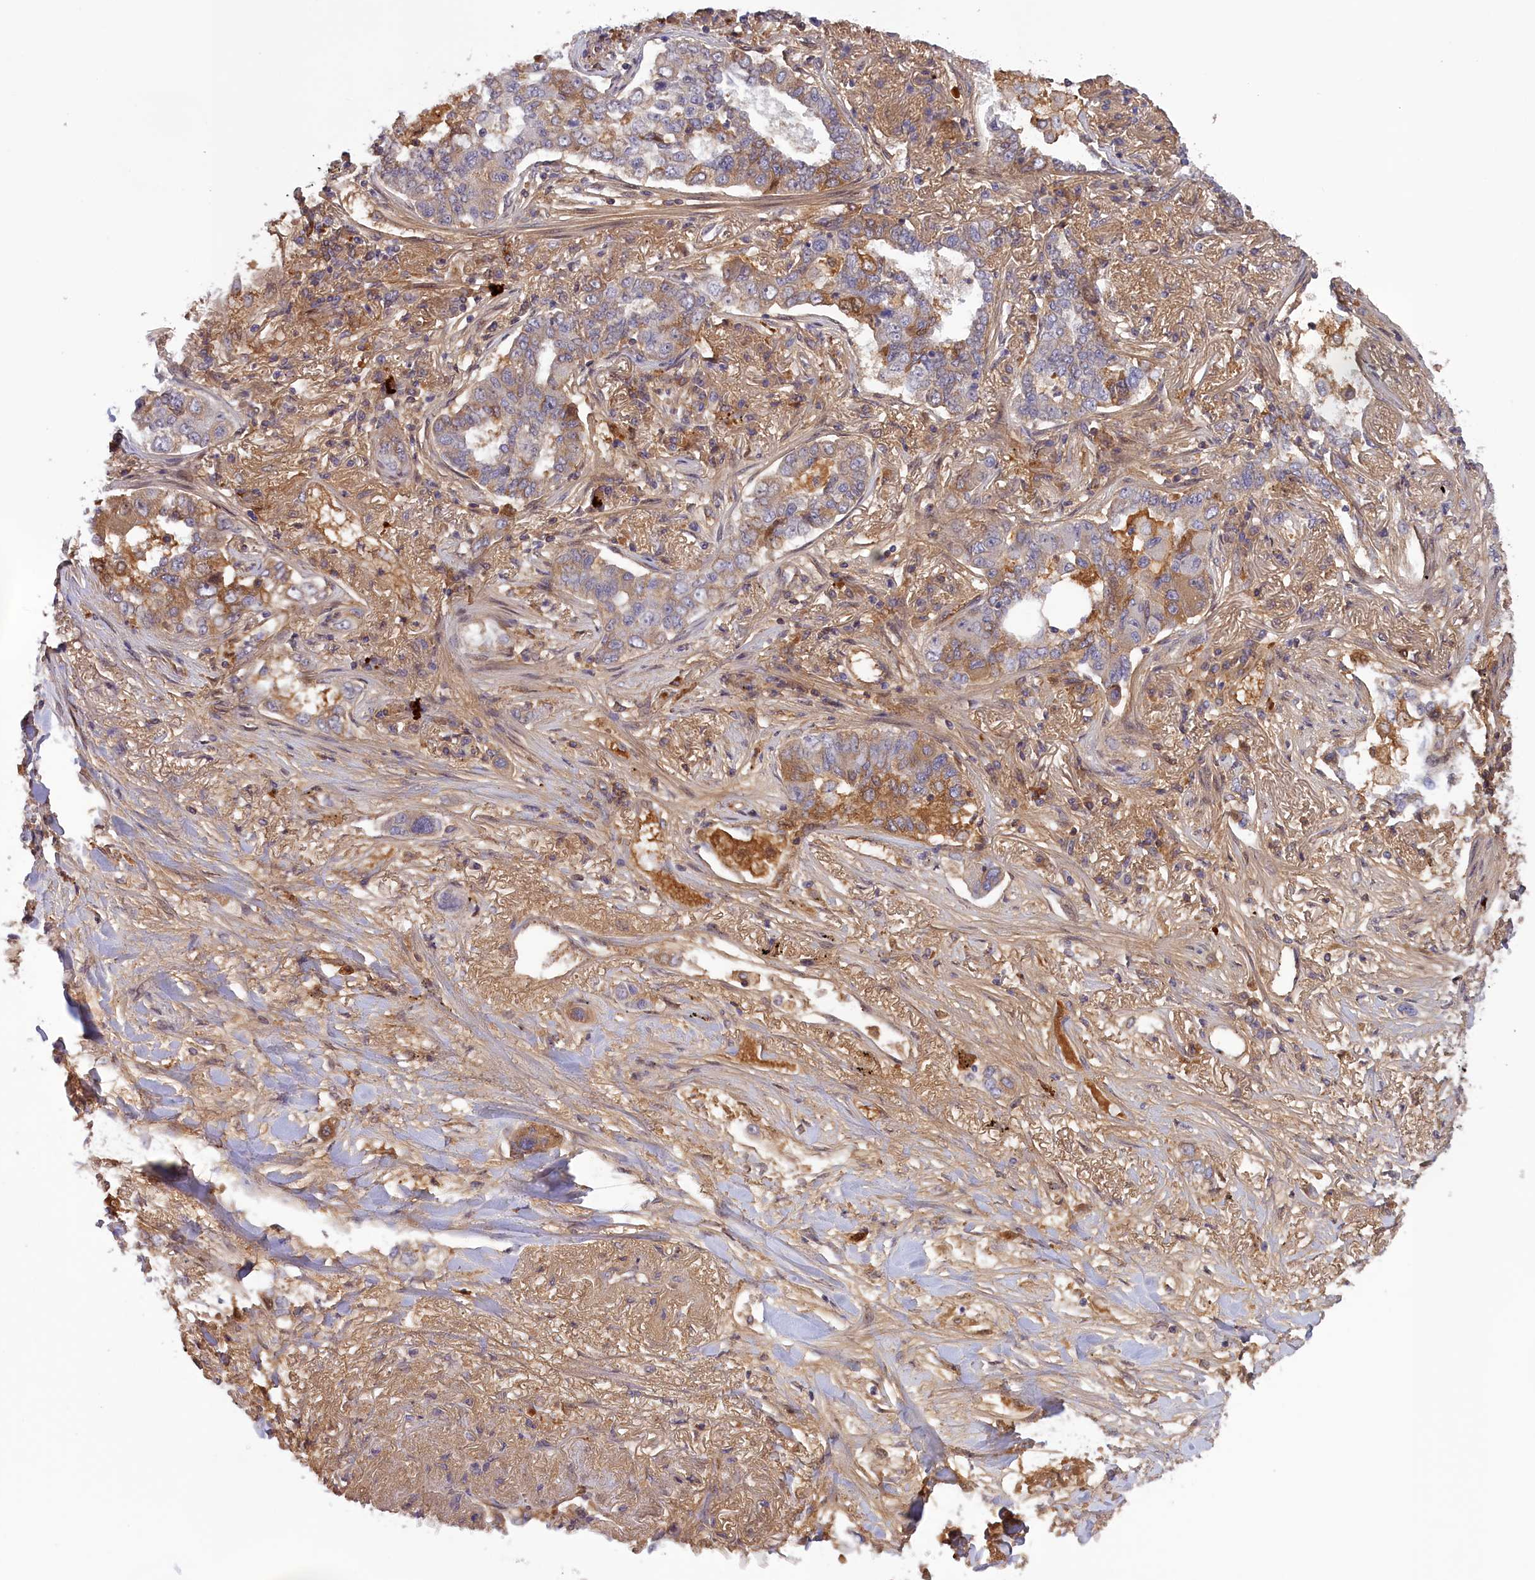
{"staining": {"intensity": "moderate", "quantity": "<25%", "location": "cytoplasmic/membranous"}, "tissue": "lung cancer", "cell_type": "Tumor cells", "image_type": "cancer", "snomed": [{"axis": "morphology", "description": "Adenocarcinoma, NOS"}, {"axis": "topography", "description": "Lung"}], "caption": "Brown immunohistochemical staining in lung cancer (adenocarcinoma) displays moderate cytoplasmic/membranous positivity in approximately <25% of tumor cells.", "gene": "RRAD", "patient": {"sex": "male", "age": 49}}